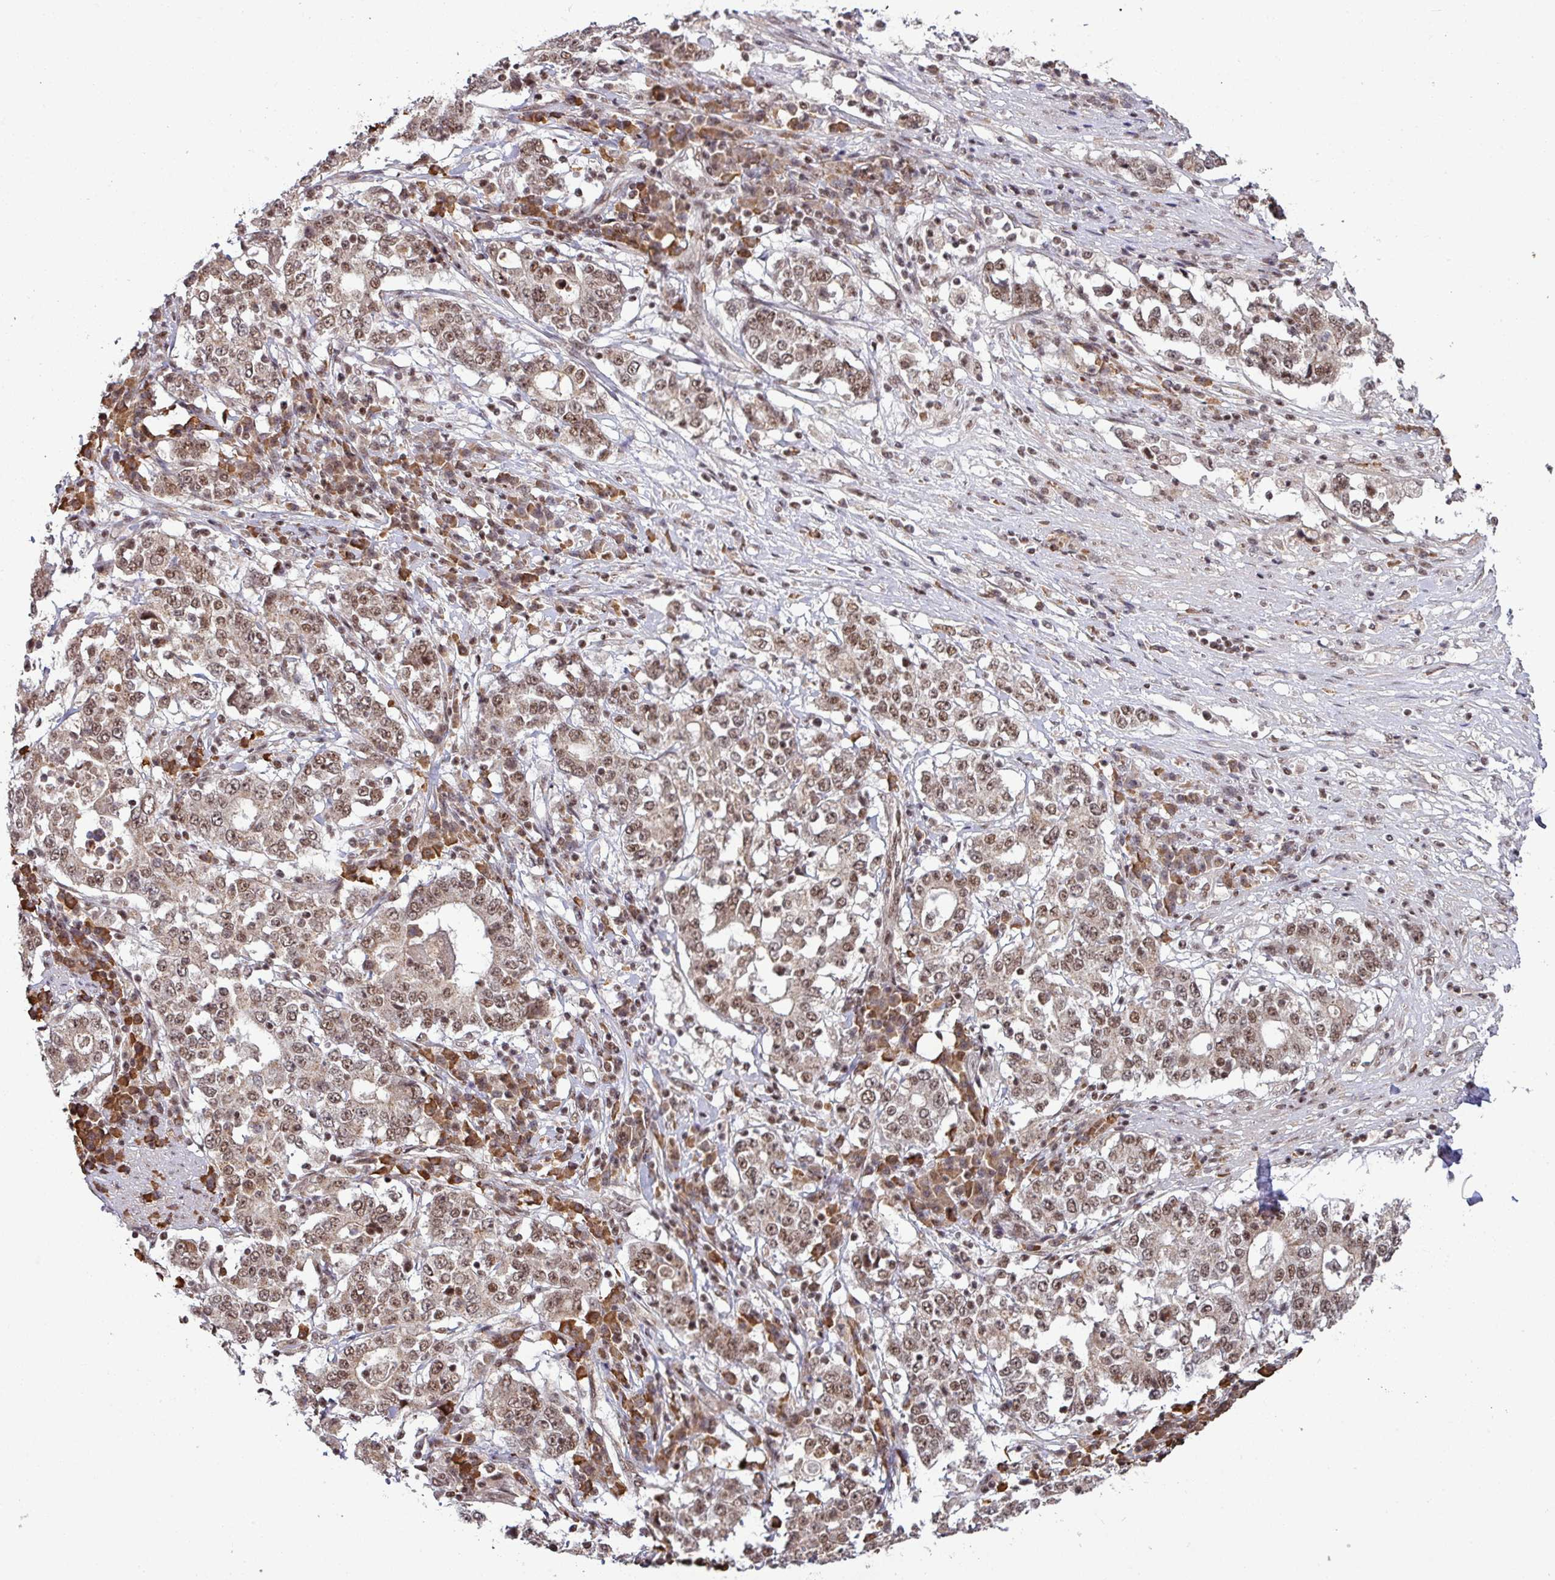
{"staining": {"intensity": "moderate", "quantity": ">75%", "location": "nuclear"}, "tissue": "stomach cancer", "cell_type": "Tumor cells", "image_type": "cancer", "snomed": [{"axis": "morphology", "description": "Adenocarcinoma, NOS"}, {"axis": "topography", "description": "Stomach"}], "caption": "Stomach adenocarcinoma was stained to show a protein in brown. There is medium levels of moderate nuclear expression in about >75% of tumor cells. The staining was performed using DAB (3,3'-diaminobenzidine) to visualize the protein expression in brown, while the nuclei were stained in blue with hematoxylin (Magnification: 20x).", "gene": "PHF23", "patient": {"sex": "male", "age": 59}}